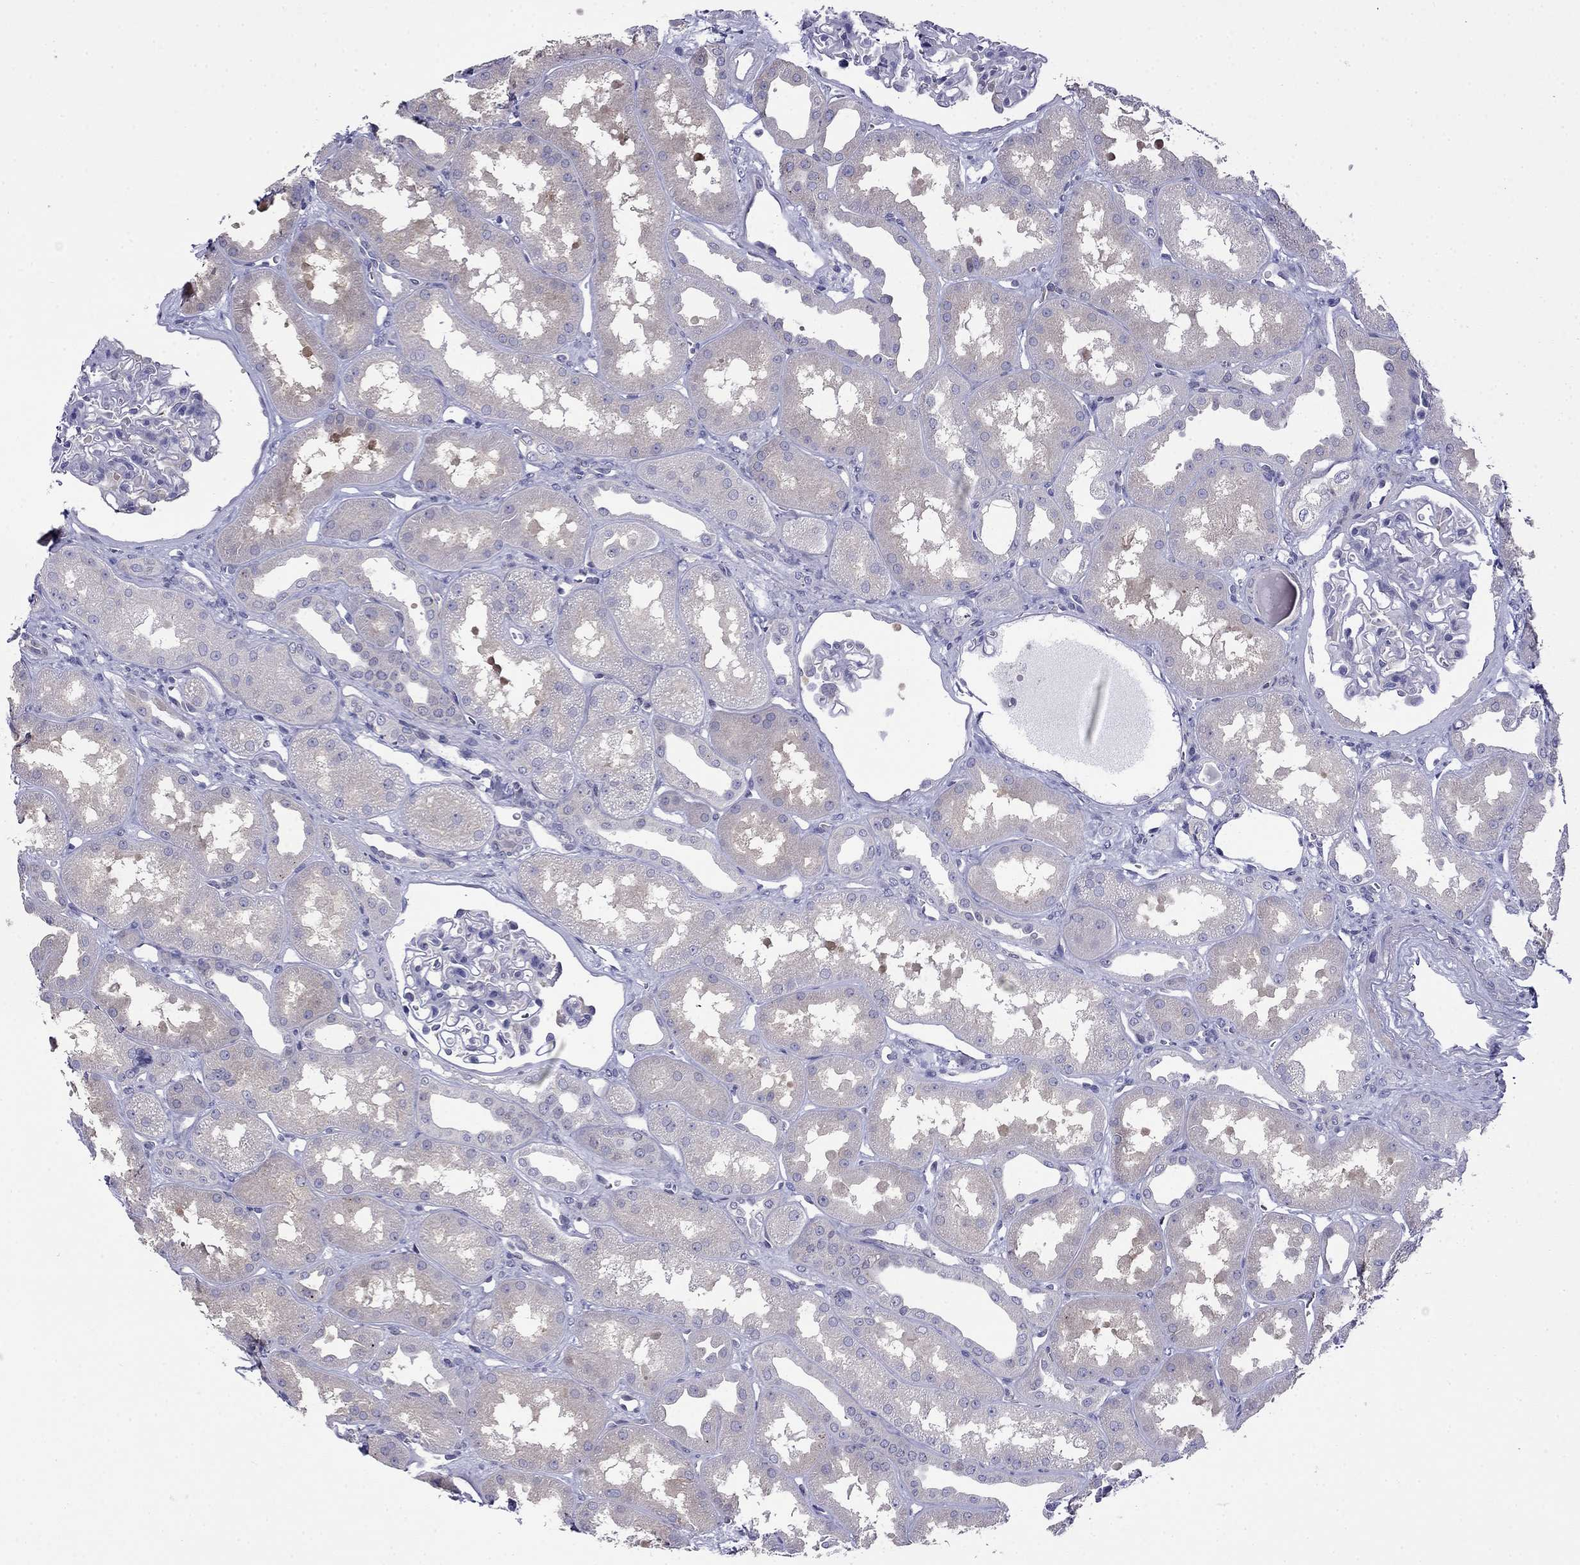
{"staining": {"intensity": "negative", "quantity": "none", "location": "none"}, "tissue": "kidney", "cell_type": "Cells in glomeruli", "image_type": "normal", "snomed": [{"axis": "morphology", "description": "Normal tissue, NOS"}, {"axis": "topography", "description": "Kidney"}], "caption": "High power microscopy photomicrograph of an immunohistochemistry (IHC) photomicrograph of benign kidney, revealing no significant expression in cells in glomeruli. Brightfield microscopy of IHC stained with DAB (brown) and hematoxylin (blue), captured at high magnification.", "gene": "PRR18", "patient": {"sex": "male", "age": 61}}